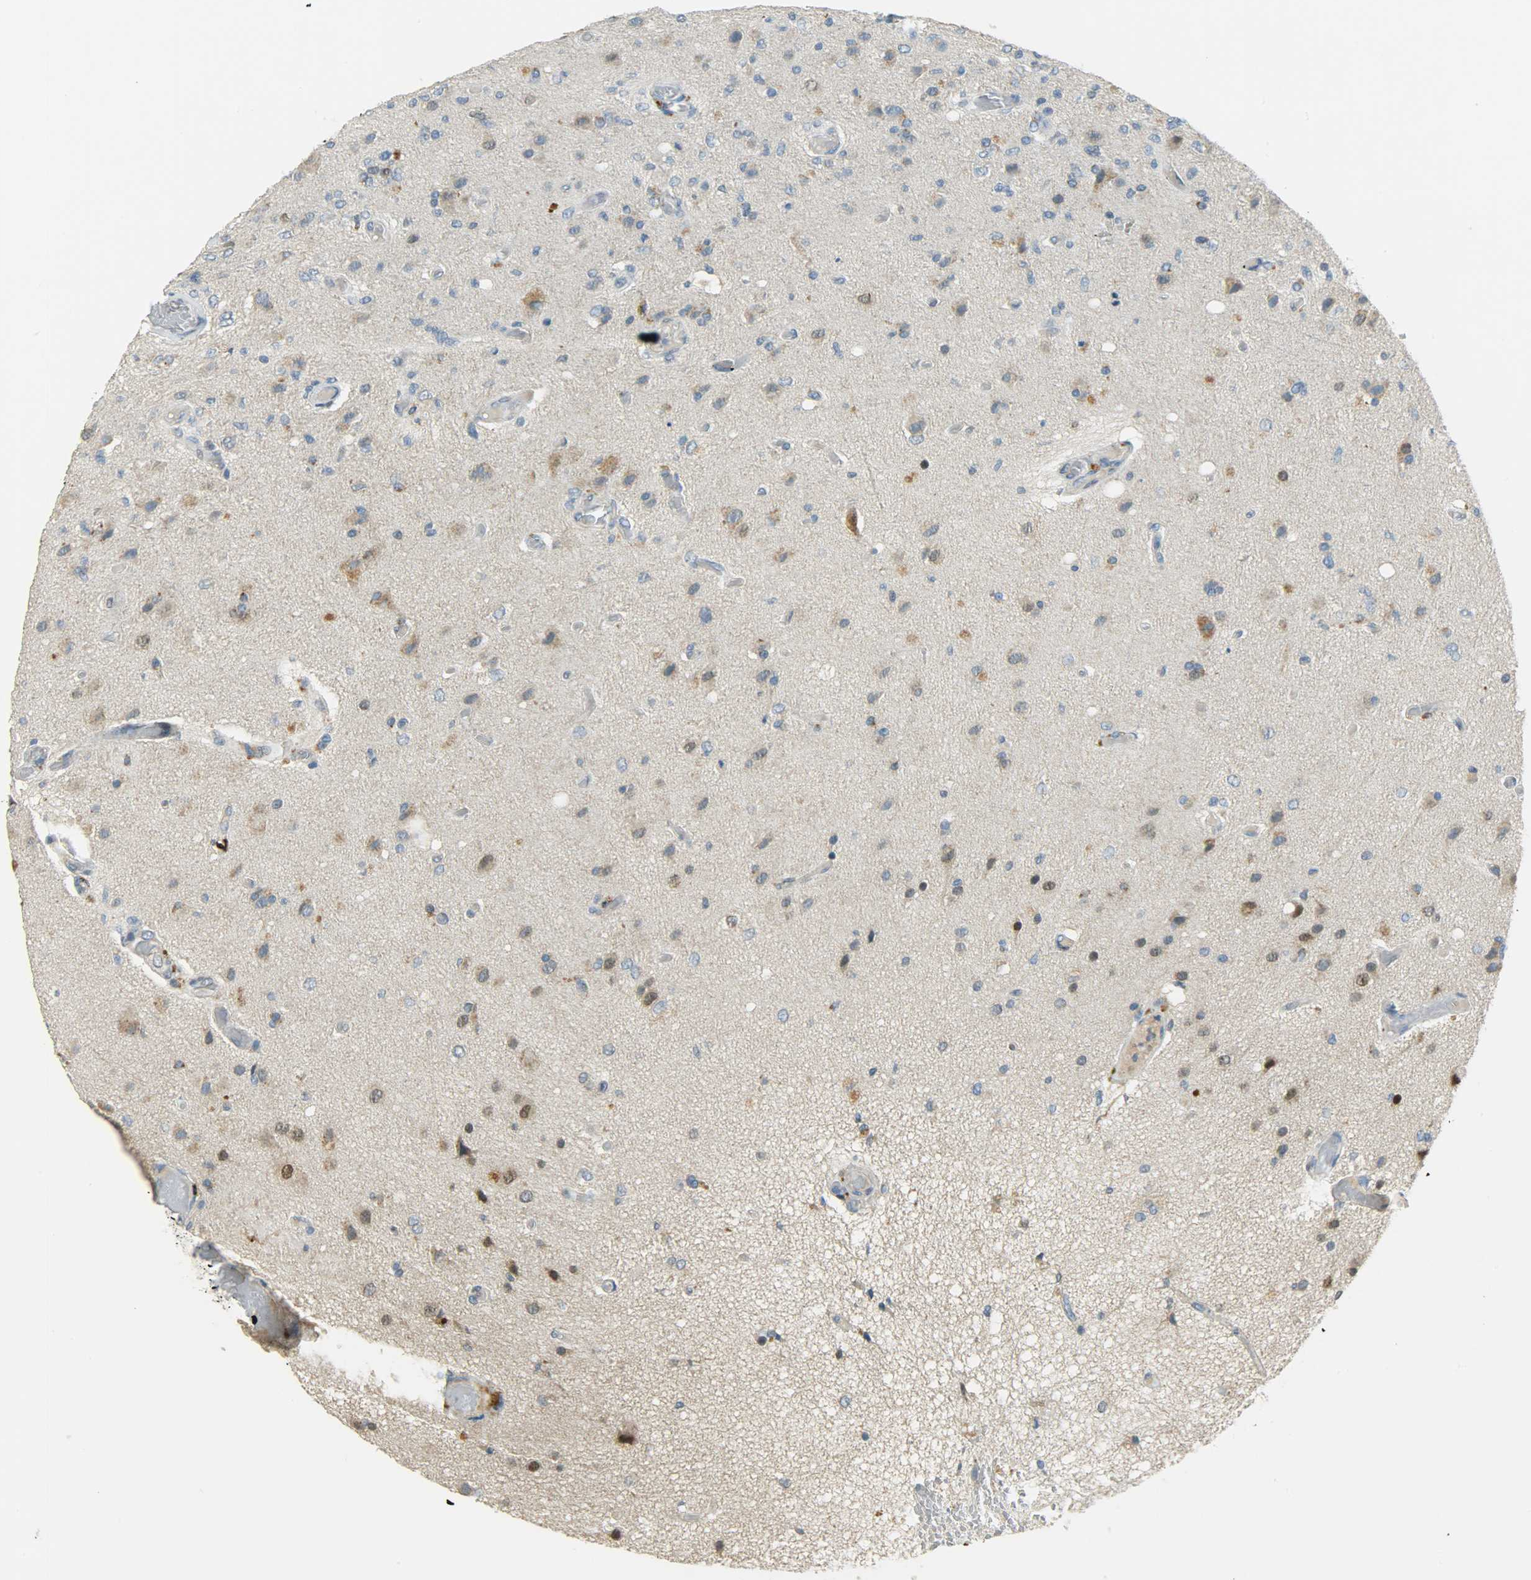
{"staining": {"intensity": "weak", "quantity": "<25%", "location": "nuclear"}, "tissue": "glioma", "cell_type": "Tumor cells", "image_type": "cancer", "snomed": [{"axis": "morphology", "description": "Normal tissue, NOS"}, {"axis": "morphology", "description": "Glioma, malignant, High grade"}, {"axis": "topography", "description": "Cerebral cortex"}], "caption": "Human glioma stained for a protein using immunohistochemistry reveals no staining in tumor cells.", "gene": "JUNB", "patient": {"sex": "male", "age": 77}}